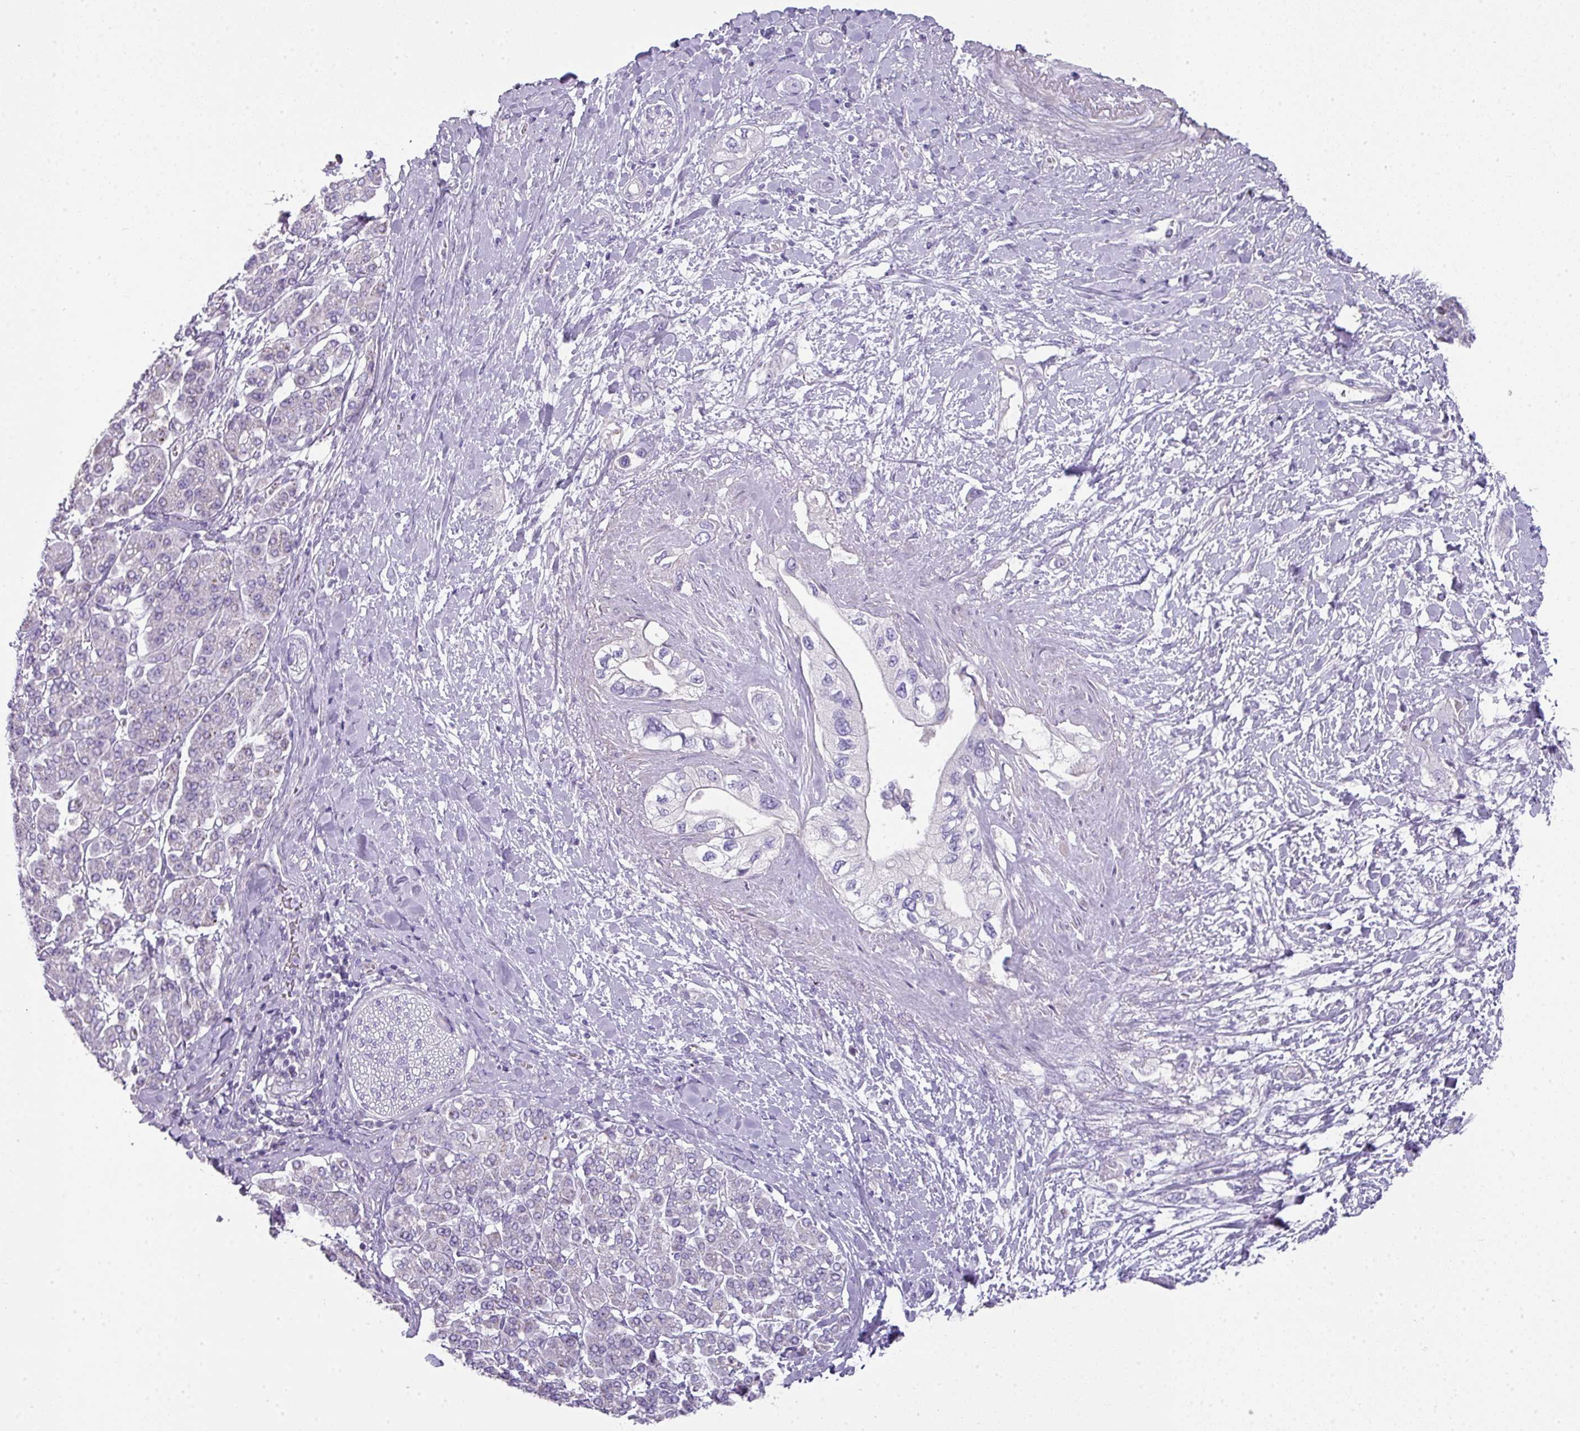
{"staining": {"intensity": "negative", "quantity": "none", "location": "none"}, "tissue": "pancreatic cancer", "cell_type": "Tumor cells", "image_type": "cancer", "snomed": [{"axis": "morphology", "description": "Inflammation, NOS"}, {"axis": "morphology", "description": "Adenocarcinoma, NOS"}, {"axis": "topography", "description": "Pancreas"}], "caption": "This is a photomicrograph of immunohistochemistry (IHC) staining of adenocarcinoma (pancreatic), which shows no expression in tumor cells.", "gene": "GLI4", "patient": {"sex": "female", "age": 56}}